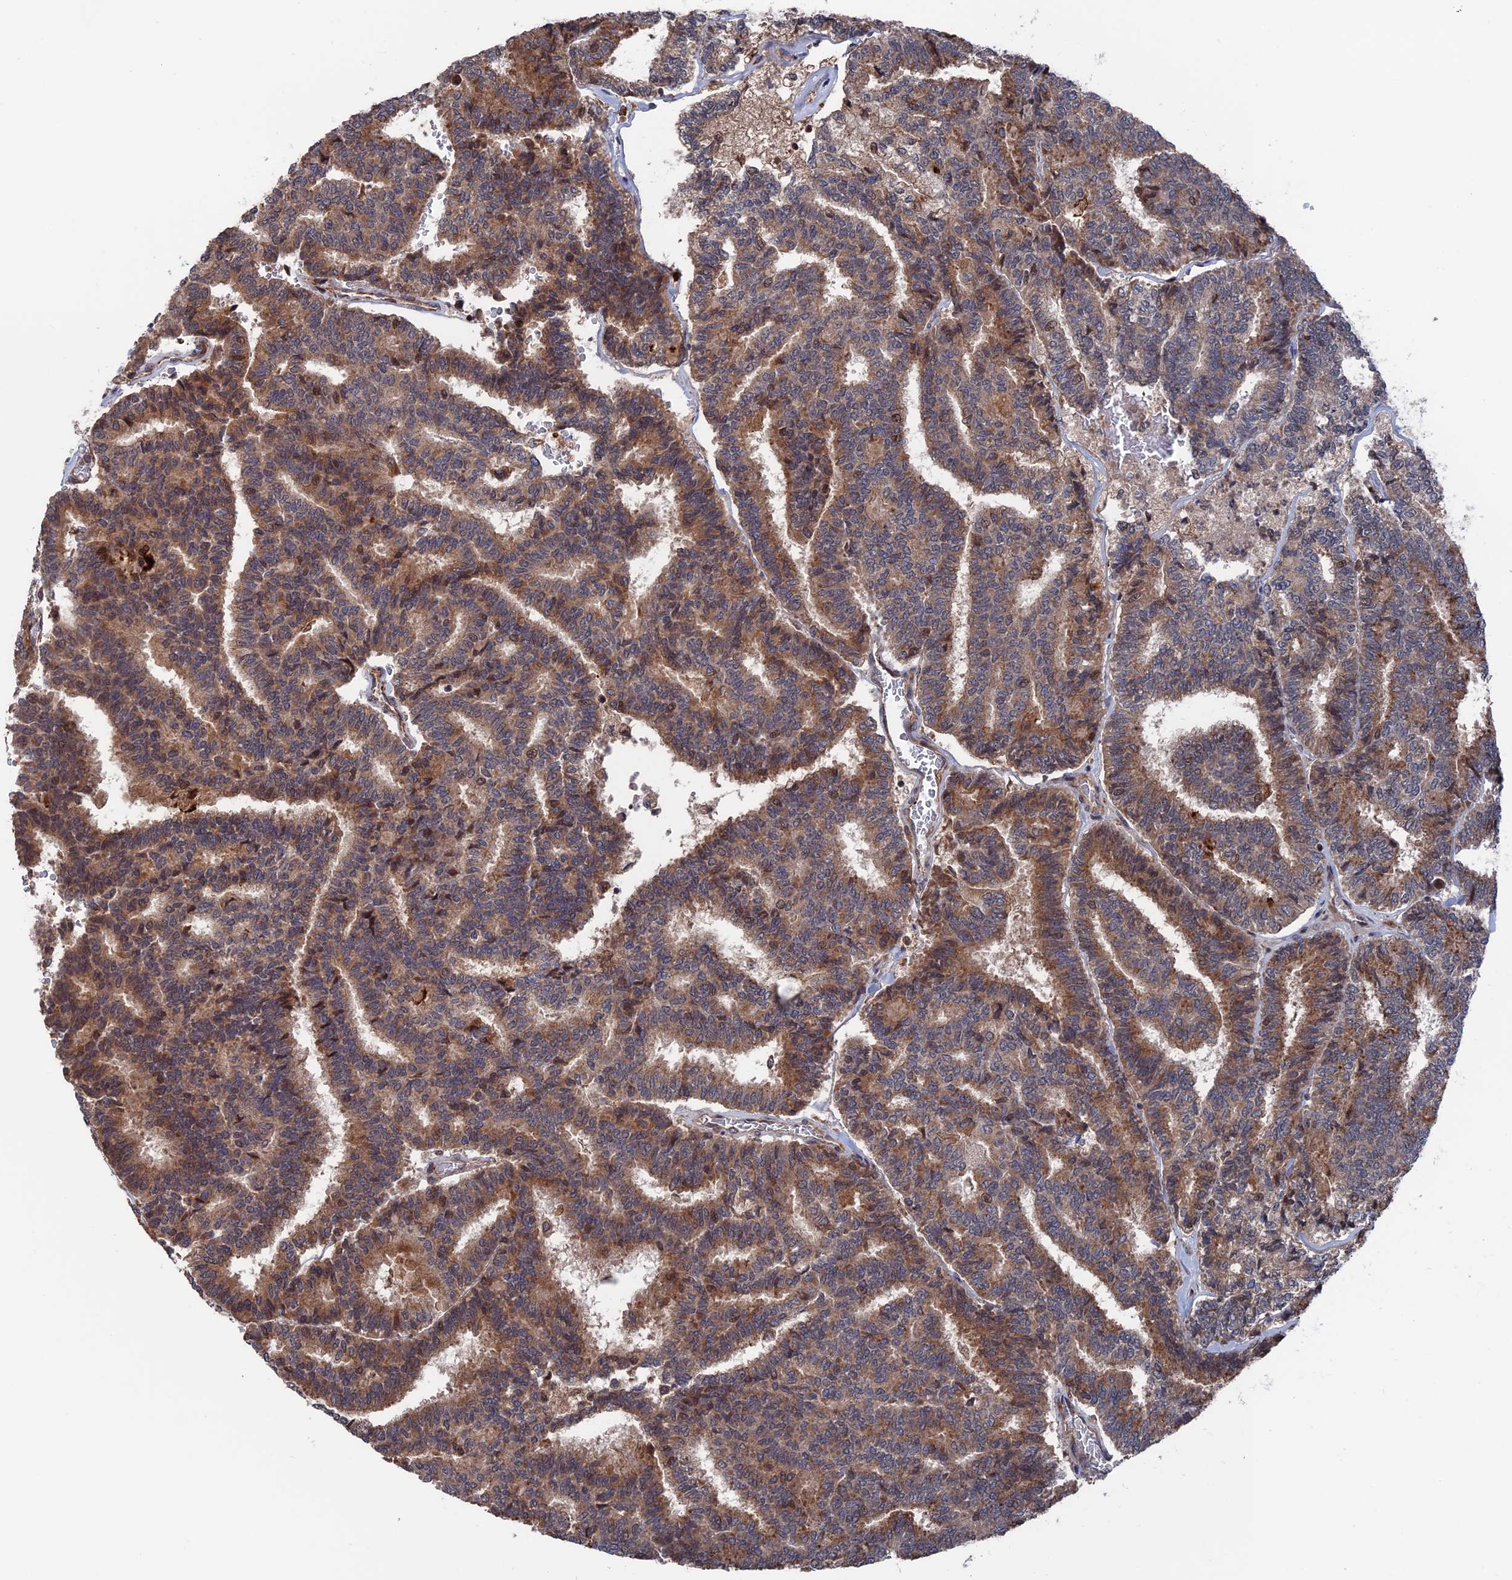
{"staining": {"intensity": "moderate", "quantity": ">75%", "location": "cytoplasmic/membranous"}, "tissue": "thyroid cancer", "cell_type": "Tumor cells", "image_type": "cancer", "snomed": [{"axis": "morphology", "description": "Papillary adenocarcinoma, NOS"}, {"axis": "topography", "description": "Thyroid gland"}], "caption": "Papillary adenocarcinoma (thyroid) stained with immunohistochemistry exhibits moderate cytoplasmic/membranous positivity in approximately >75% of tumor cells.", "gene": "PLA2G15", "patient": {"sex": "female", "age": 35}}